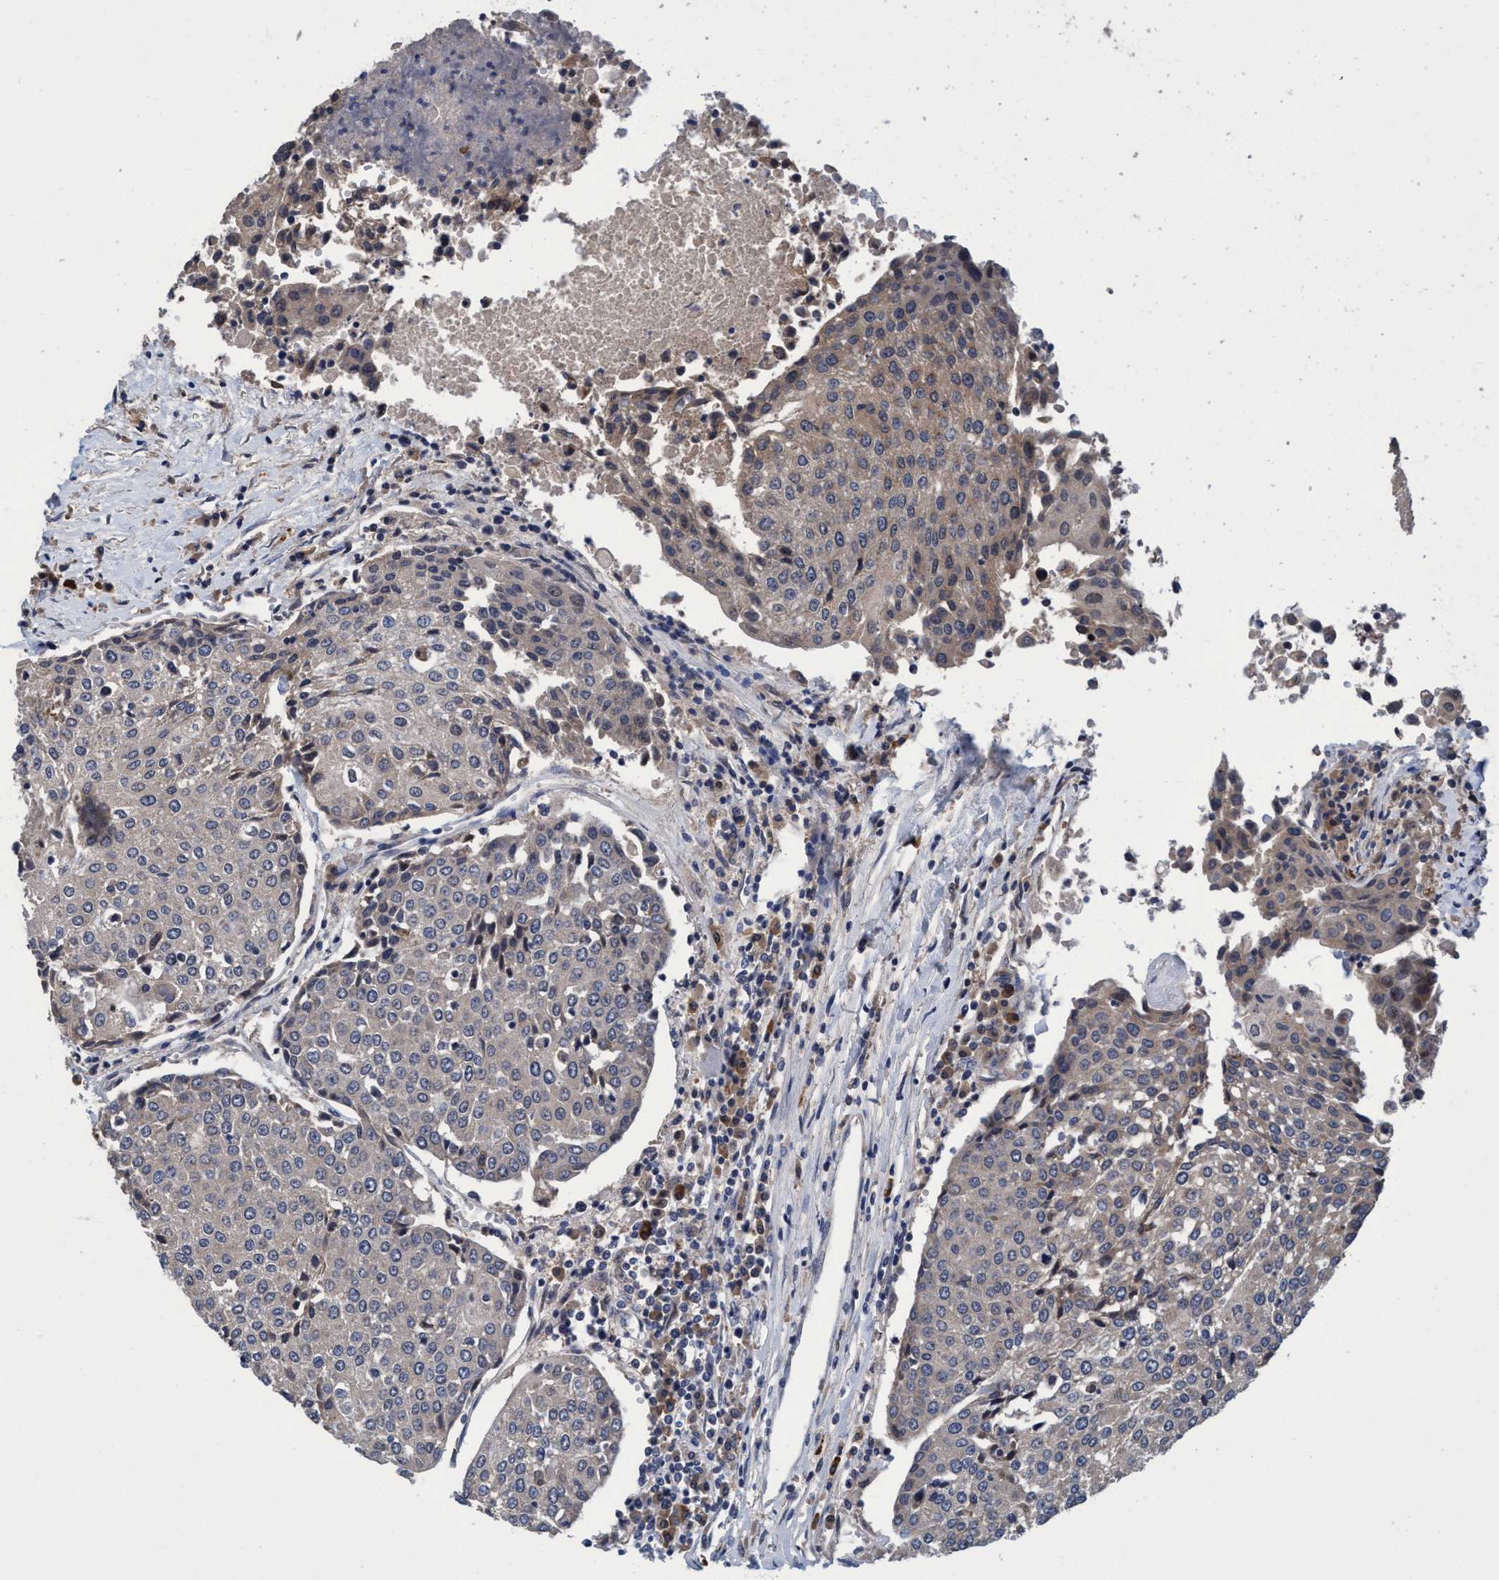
{"staining": {"intensity": "weak", "quantity": "<25%", "location": "cytoplasmic/membranous"}, "tissue": "urothelial cancer", "cell_type": "Tumor cells", "image_type": "cancer", "snomed": [{"axis": "morphology", "description": "Urothelial carcinoma, High grade"}, {"axis": "topography", "description": "Urinary bladder"}], "caption": "Immunohistochemical staining of human urothelial cancer demonstrates no significant staining in tumor cells.", "gene": "CALCOCO2", "patient": {"sex": "female", "age": 85}}